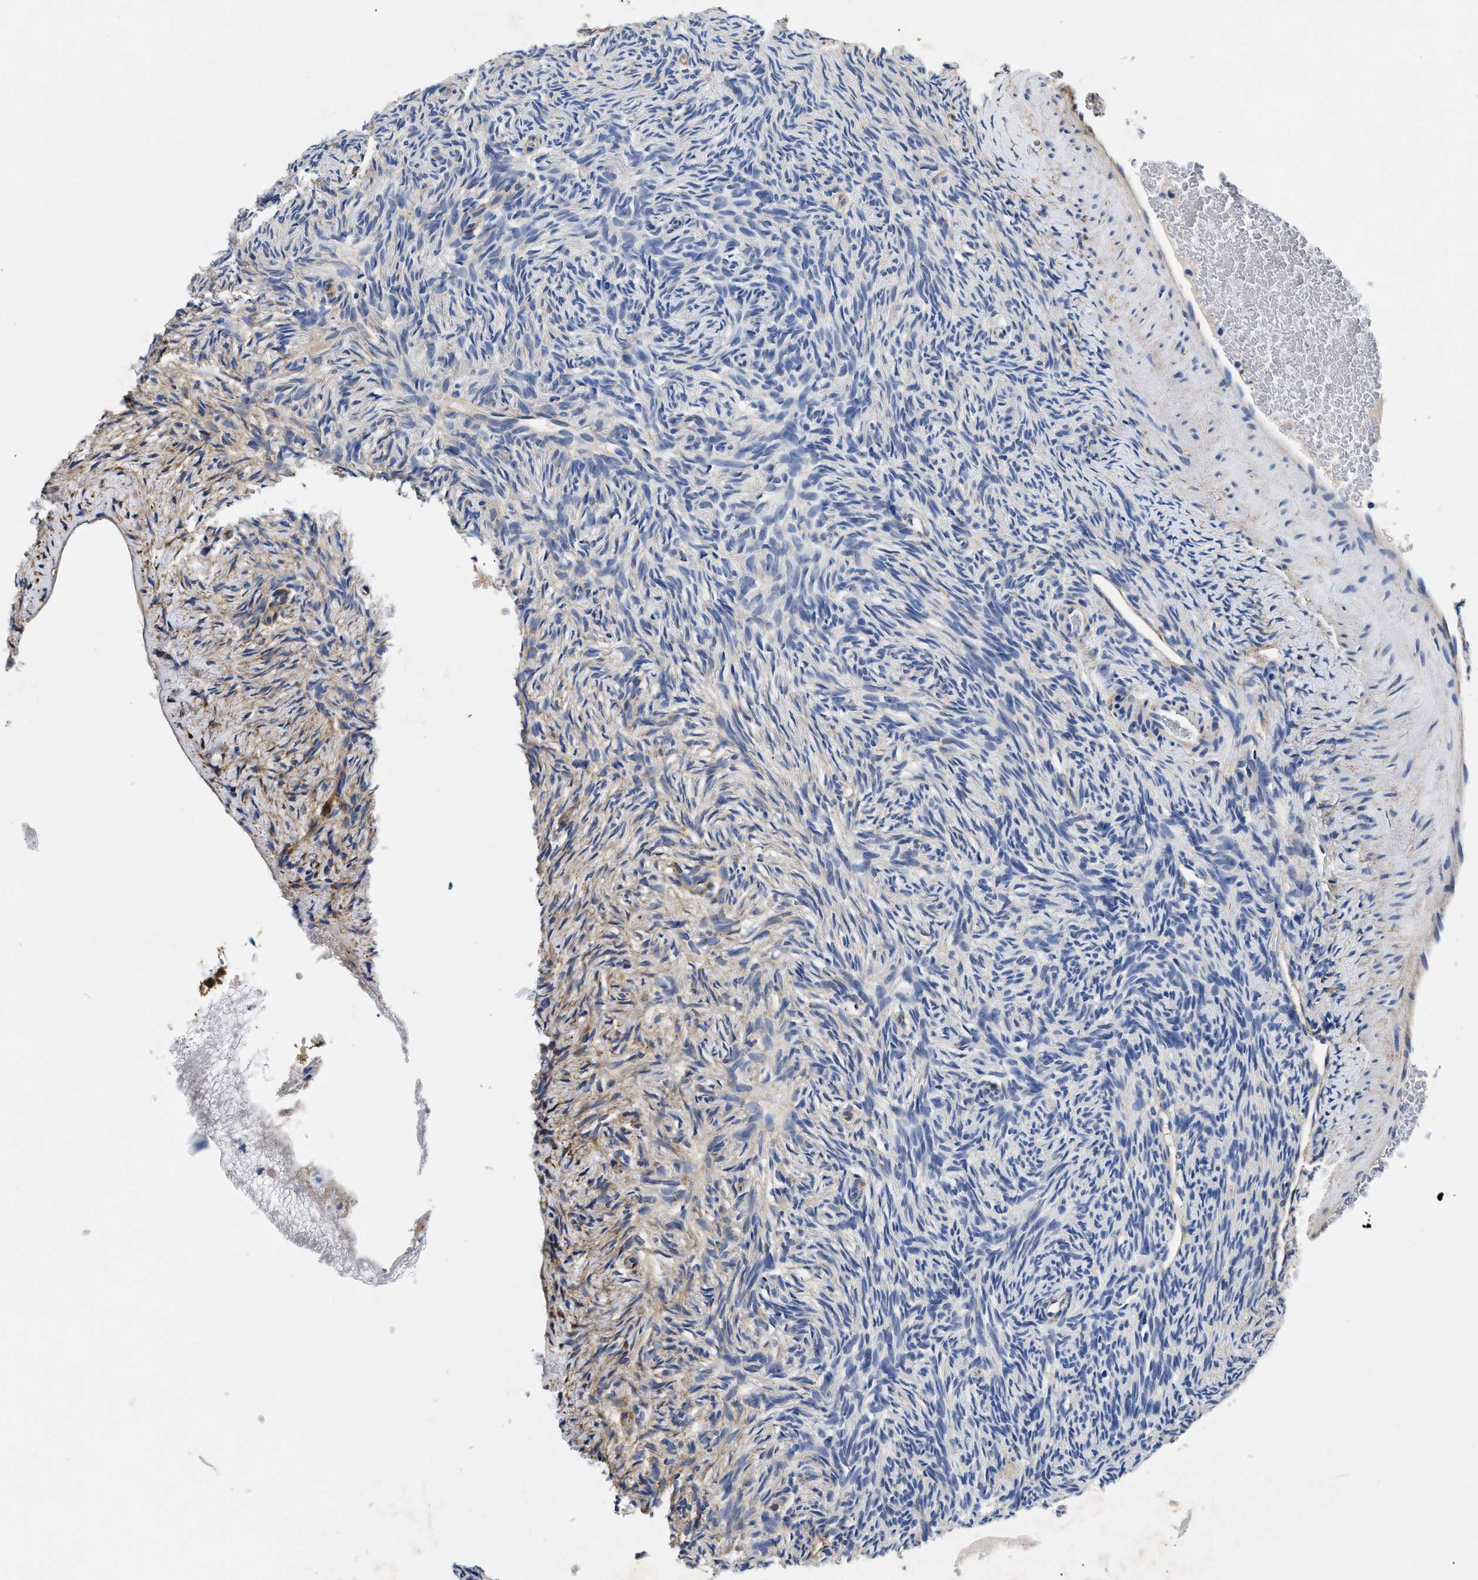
{"staining": {"intensity": "negative", "quantity": "none", "location": "none"}, "tissue": "ovary", "cell_type": "Follicle cells", "image_type": "normal", "snomed": [{"axis": "morphology", "description": "Normal tissue, NOS"}, {"axis": "topography", "description": "Ovary"}], "caption": "Immunohistochemical staining of normal human ovary displays no significant positivity in follicle cells. Brightfield microscopy of IHC stained with DAB (brown) and hematoxylin (blue), captured at high magnification.", "gene": "LAMA3", "patient": {"sex": "female", "age": 33}}